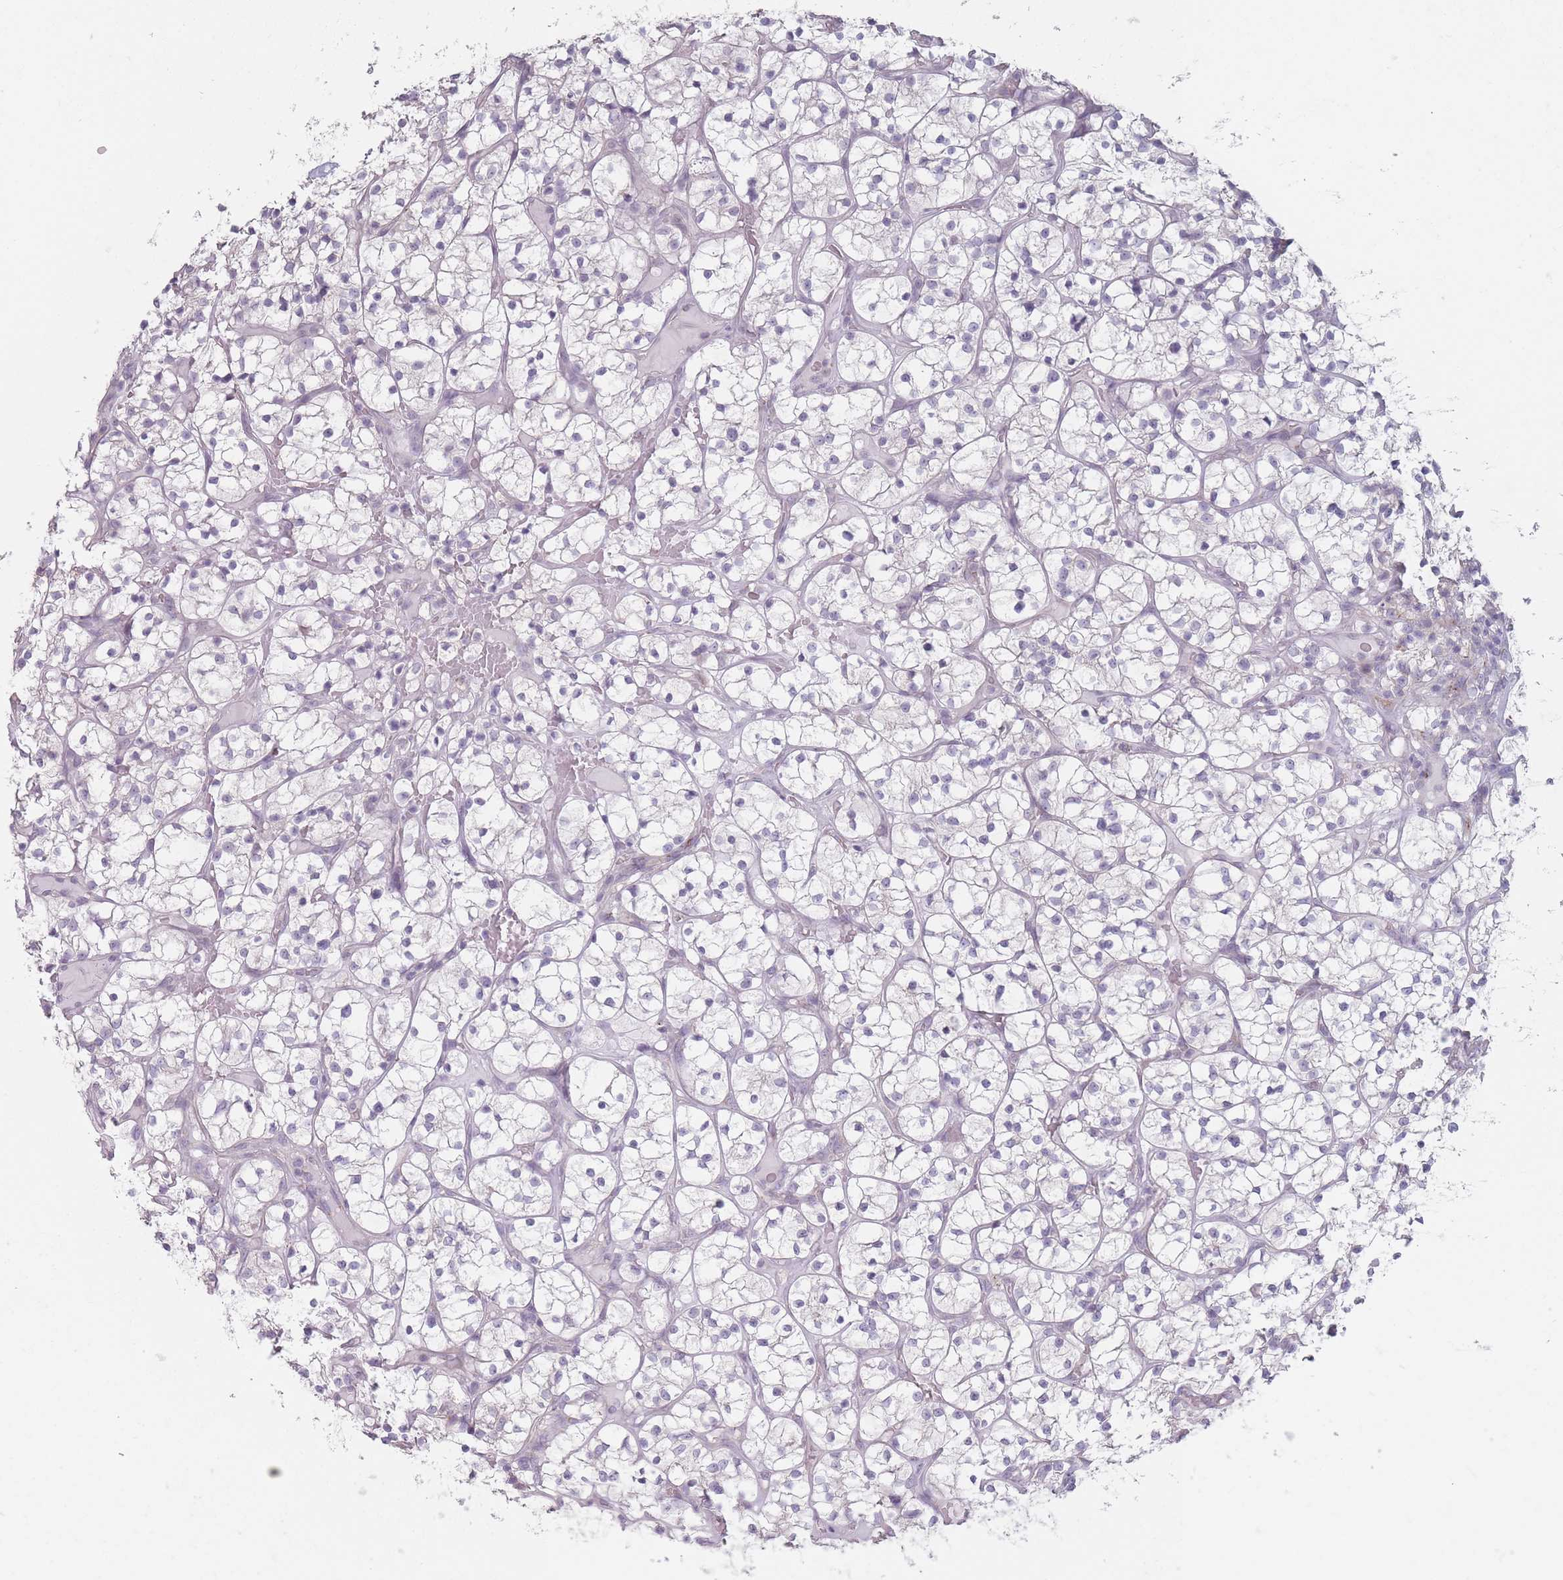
{"staining": {"intensity": "negative", "quantity": "none", "location": "none"}, "tissue": "renal cancer", "cell_type": "Tumor cells", "image_type": "cancer", "snomed": [{"axis": "morphology", "description": "Adenocarcinoma, NOS"}, {"axis": "topography", "description": "Kidney"}], "caption": "Immunohistochemistry (IHC) of renal cancer exhibits no positivity in tumor cells.", "gene": "AKAIN1", "patient": {"sex": "female", "age": 64}}